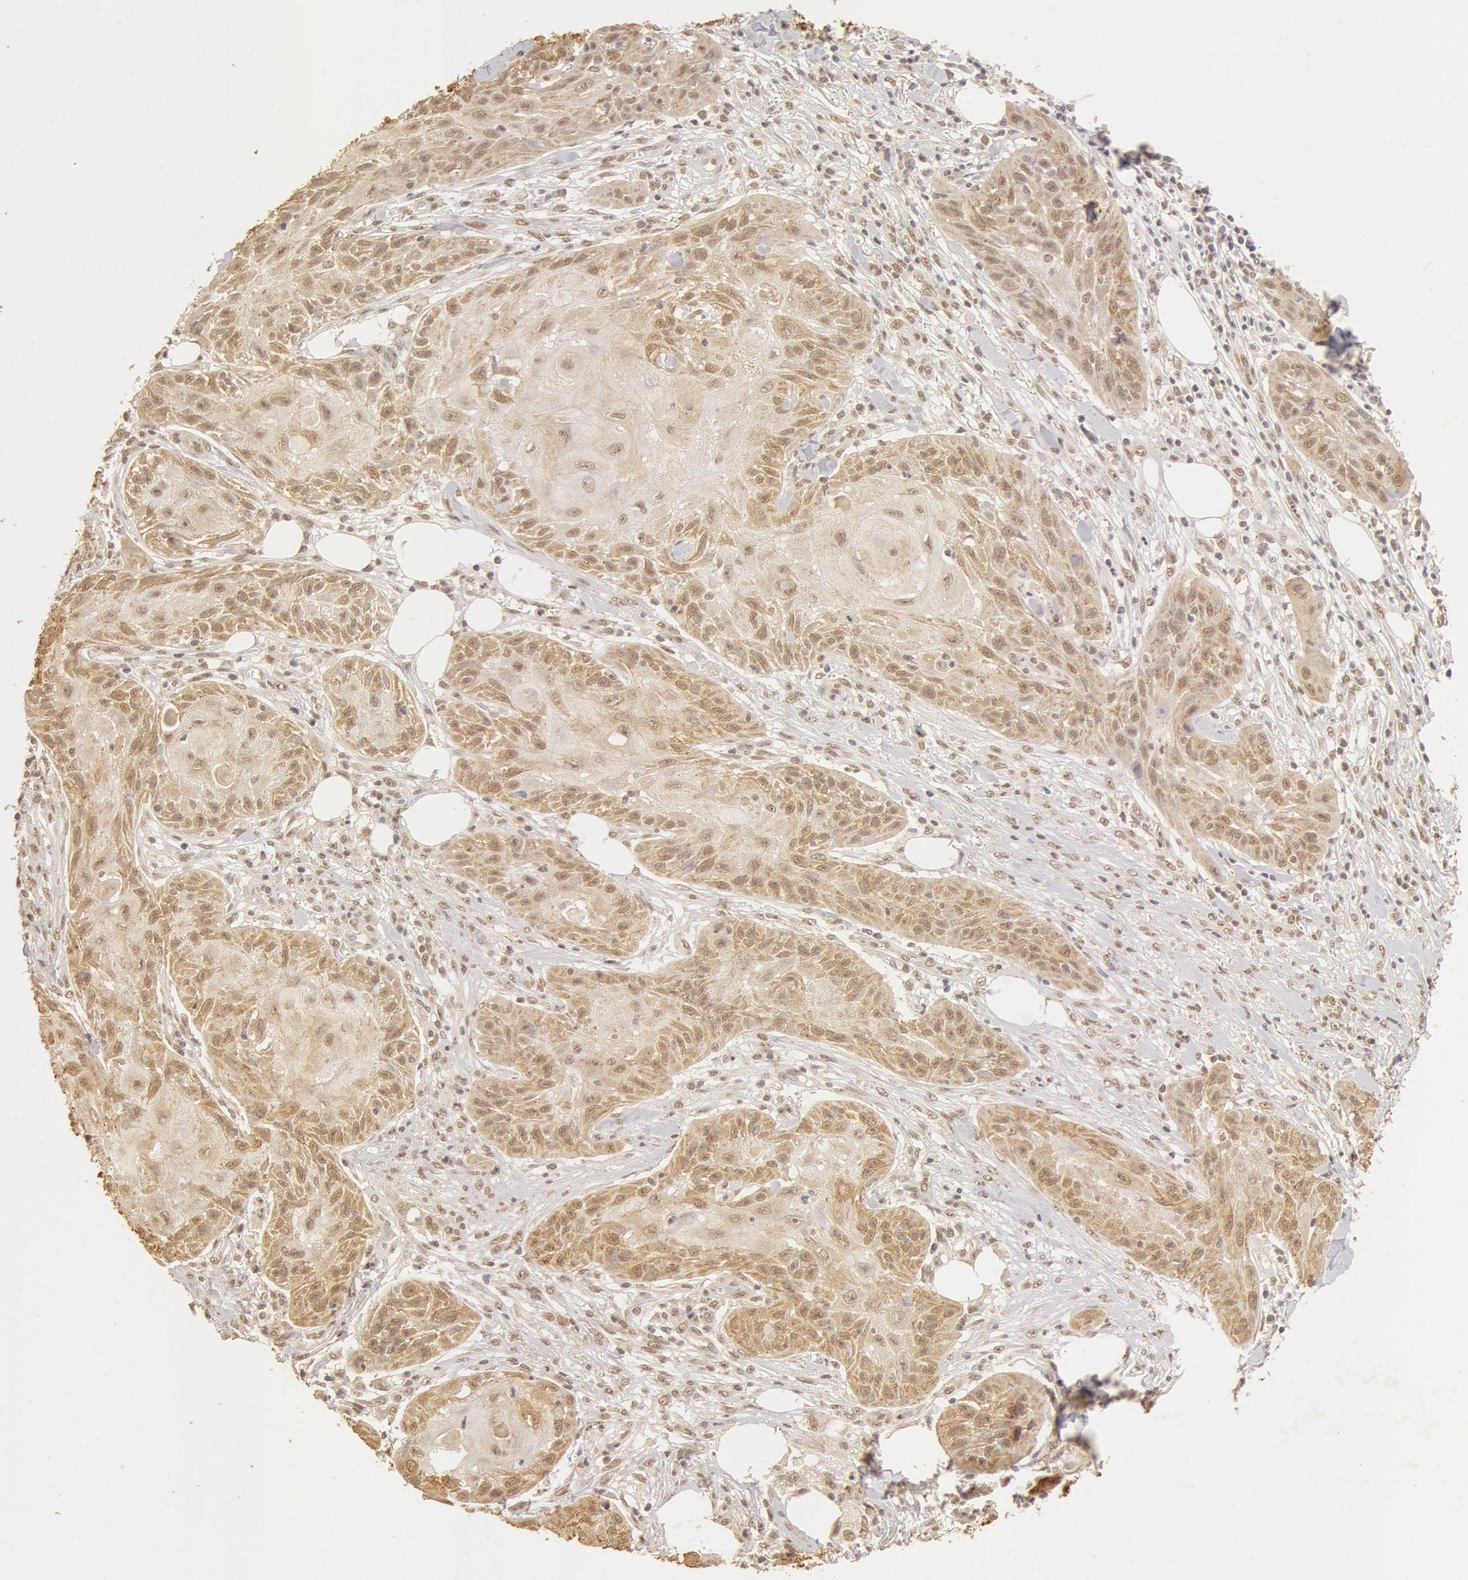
{"staining": {"intensity": "moderate", "quantity": ">75%", "location": "cytoplasmic/membranous,nuclear"}, "tissue": "skin cancer", "cell_type": "Tumor cells", "image_type": "cancer", "snomed": [{"axis": "morphology", "description": "Squamous cell carcinoma, NOS"}, {"axis": "topography", "description": "Skin"}], "caption": "This is an image of immunohistochemistry (IHC) staining of skin cancer (squamous cell carcinoma), which shows moderate positivity in the cytoplasmic/membranous and nuclear of tumor cells.", "gene": "SNRNP70", "patient": {"sex": "female", "age": 88}}